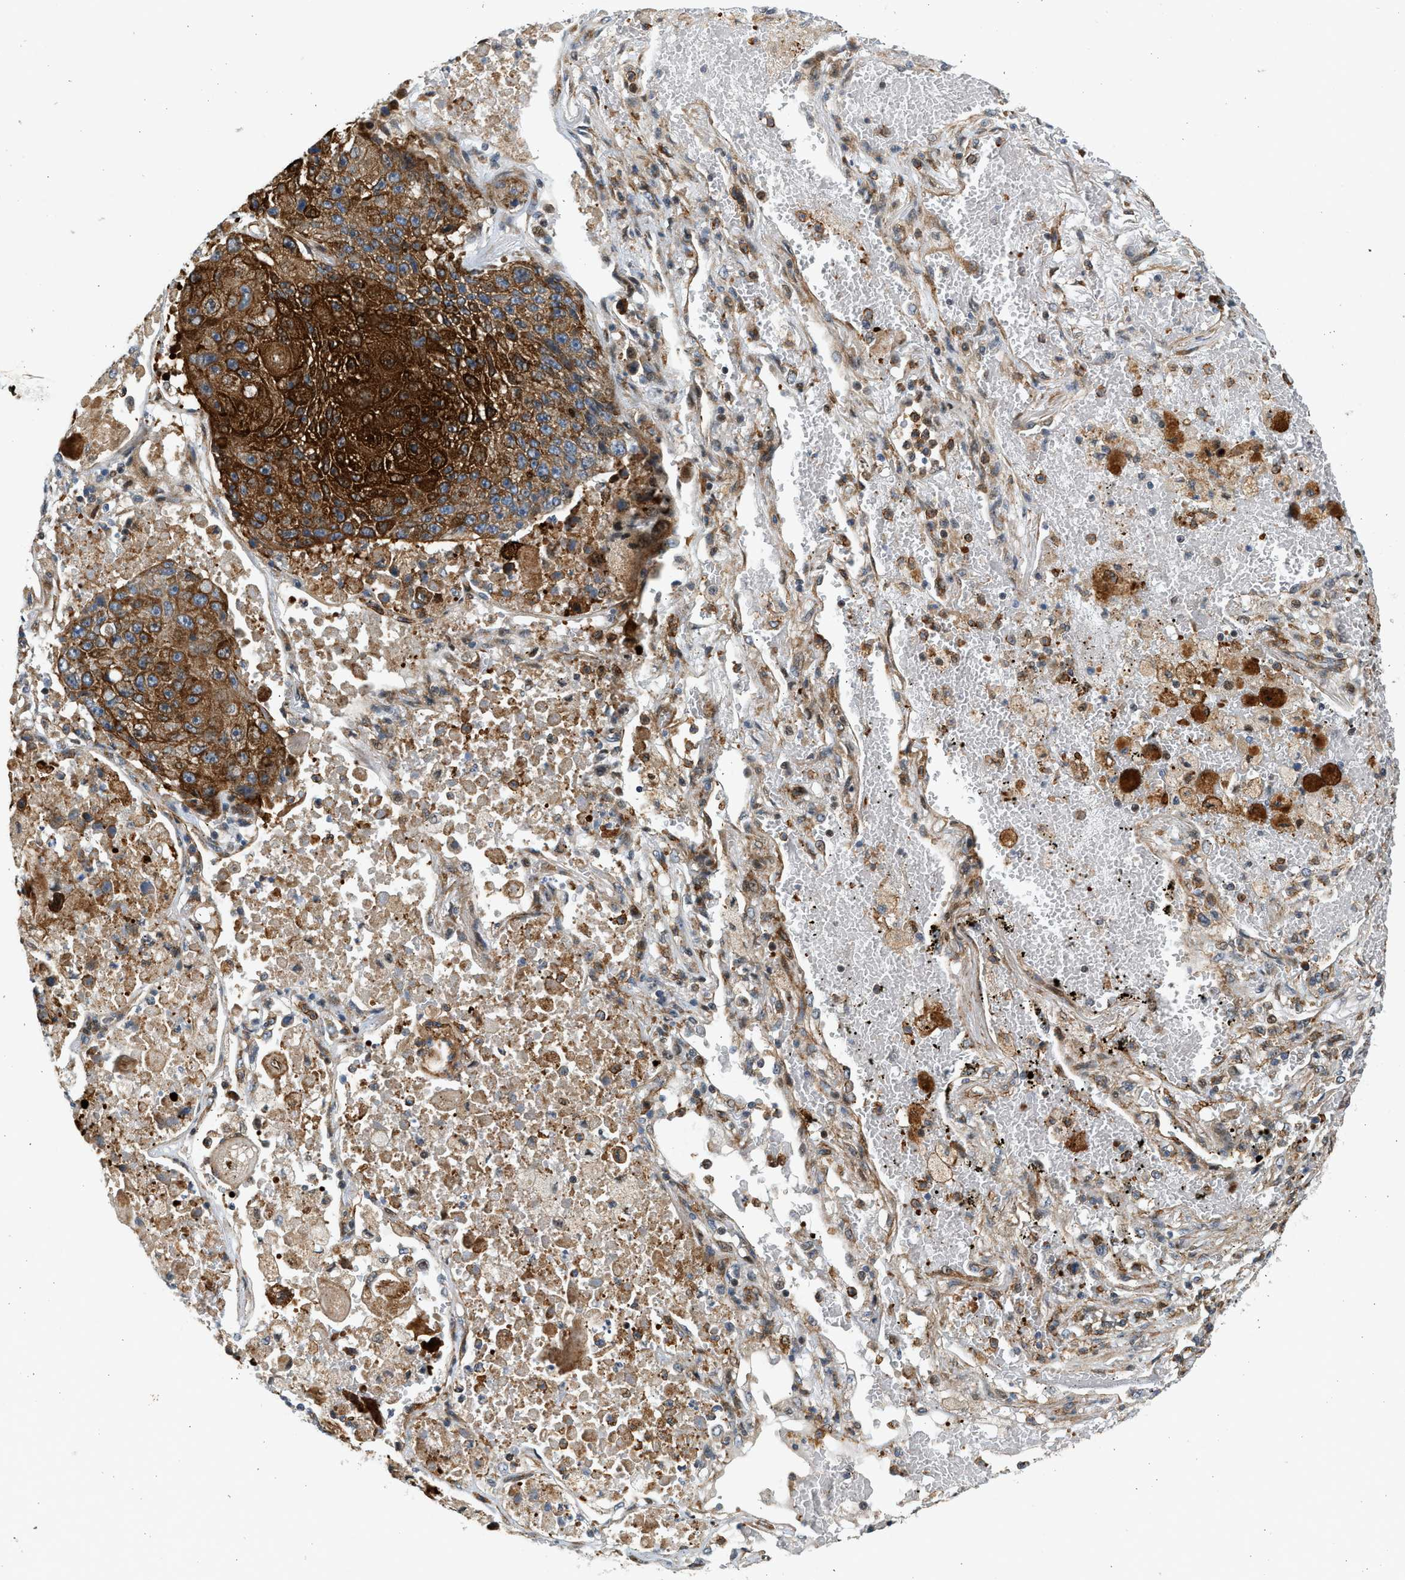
{"staining": {"intensity": "strong", "quantity": ">75%", "location": "cytoplasmic/membranous"}, "tissue": "lung cancer", "cell_type": "Tumor cells", "image_type": "cancer", "snomed": [{"axis": "morphology", "description": "Squamous cell carcinoma, NOS"}, {"axis": "topography", "description": "Lung"}], "caption": "DAB (3,3'-diaminobenzidine) immunohistochemical staining of human lung cancer demonstrates strong cytoplasmic/membranous protein positivity in approximately >75% of tumor cells. Nuclei are stained in blue.", "gene": "NRSN2", "patient": {"sex": "male", "age": 61}}